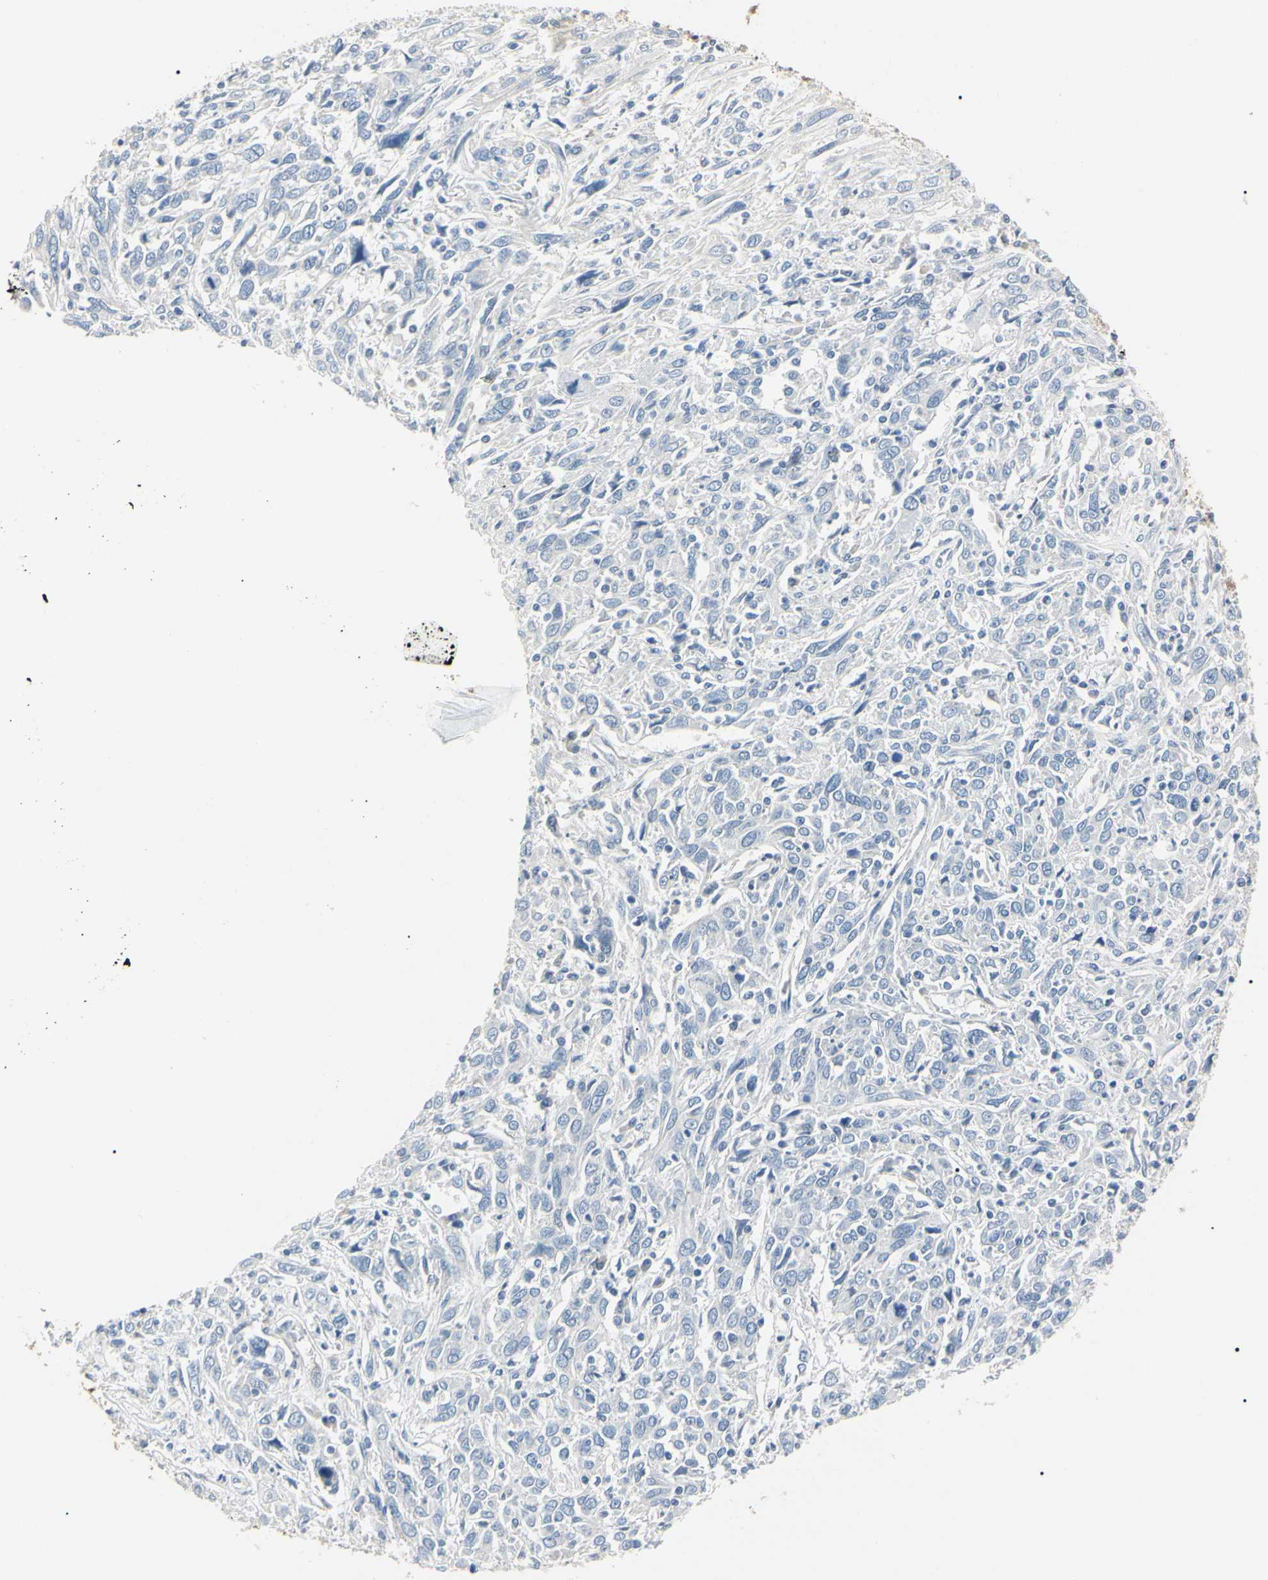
{"staining": {"intensity": "negative", "quantity": "none", "location": "none"}, "tissue": "cervical cancer", "cell_type": "Tumor cells", "image_type": "cancer", "snomed": [{"axis": "morphology", "description": "Squamous cell carcinoma, NOS"}, {"axis": "topography", "description": "Cervix"}], "caption": "IHC of human cervical cancer (squamous cell carcinoma) shows no staining in tumor cells.", "gene": "AKR1C3", "patient": {"sex": "female", "age": 46}}